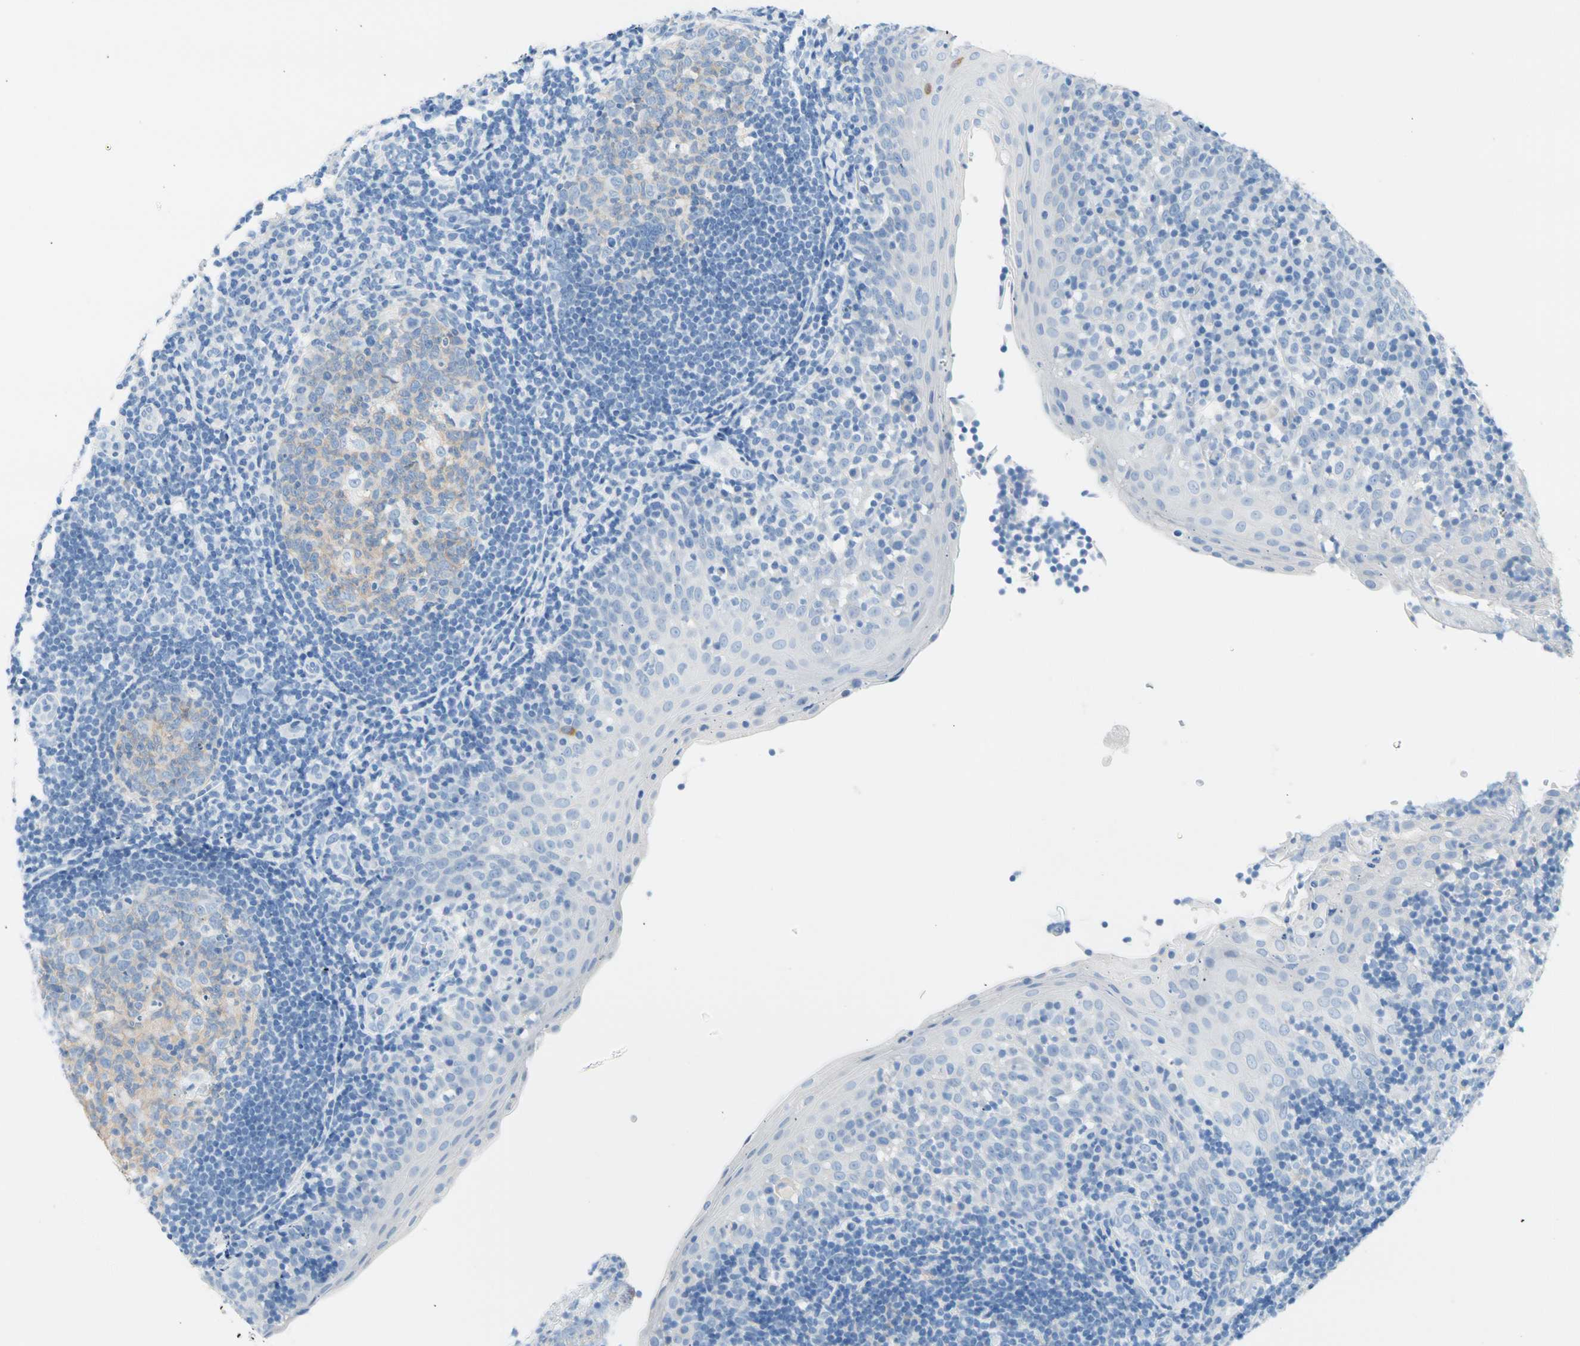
{"staining": {"intensity": "weak", "quantity": ">75%", "location": "cytoplasmic/membranous"}, "tissue": "tonsil", "cell_type": "Germinal center cells", "image_type": "normal", "snomed": [{"axis": "morphology", "description": "Normal tissue, NOS"}, {"axis": "topography", "description": "Tonsil"}], "caption": "Immunohistochemical staining of benign tonsil shows >75% levels of weak cytoplasmic/membranous protein positivity in approximately >75% of germinal center cells. The staining is performed using DAB (3,3'-diaminobenzidine) brown chromogen to label protein expression. The nuclei are counter-stained blue using hematoxylin.", "gene": "CEL", "patient": {"sex": "female", "age": 40}}